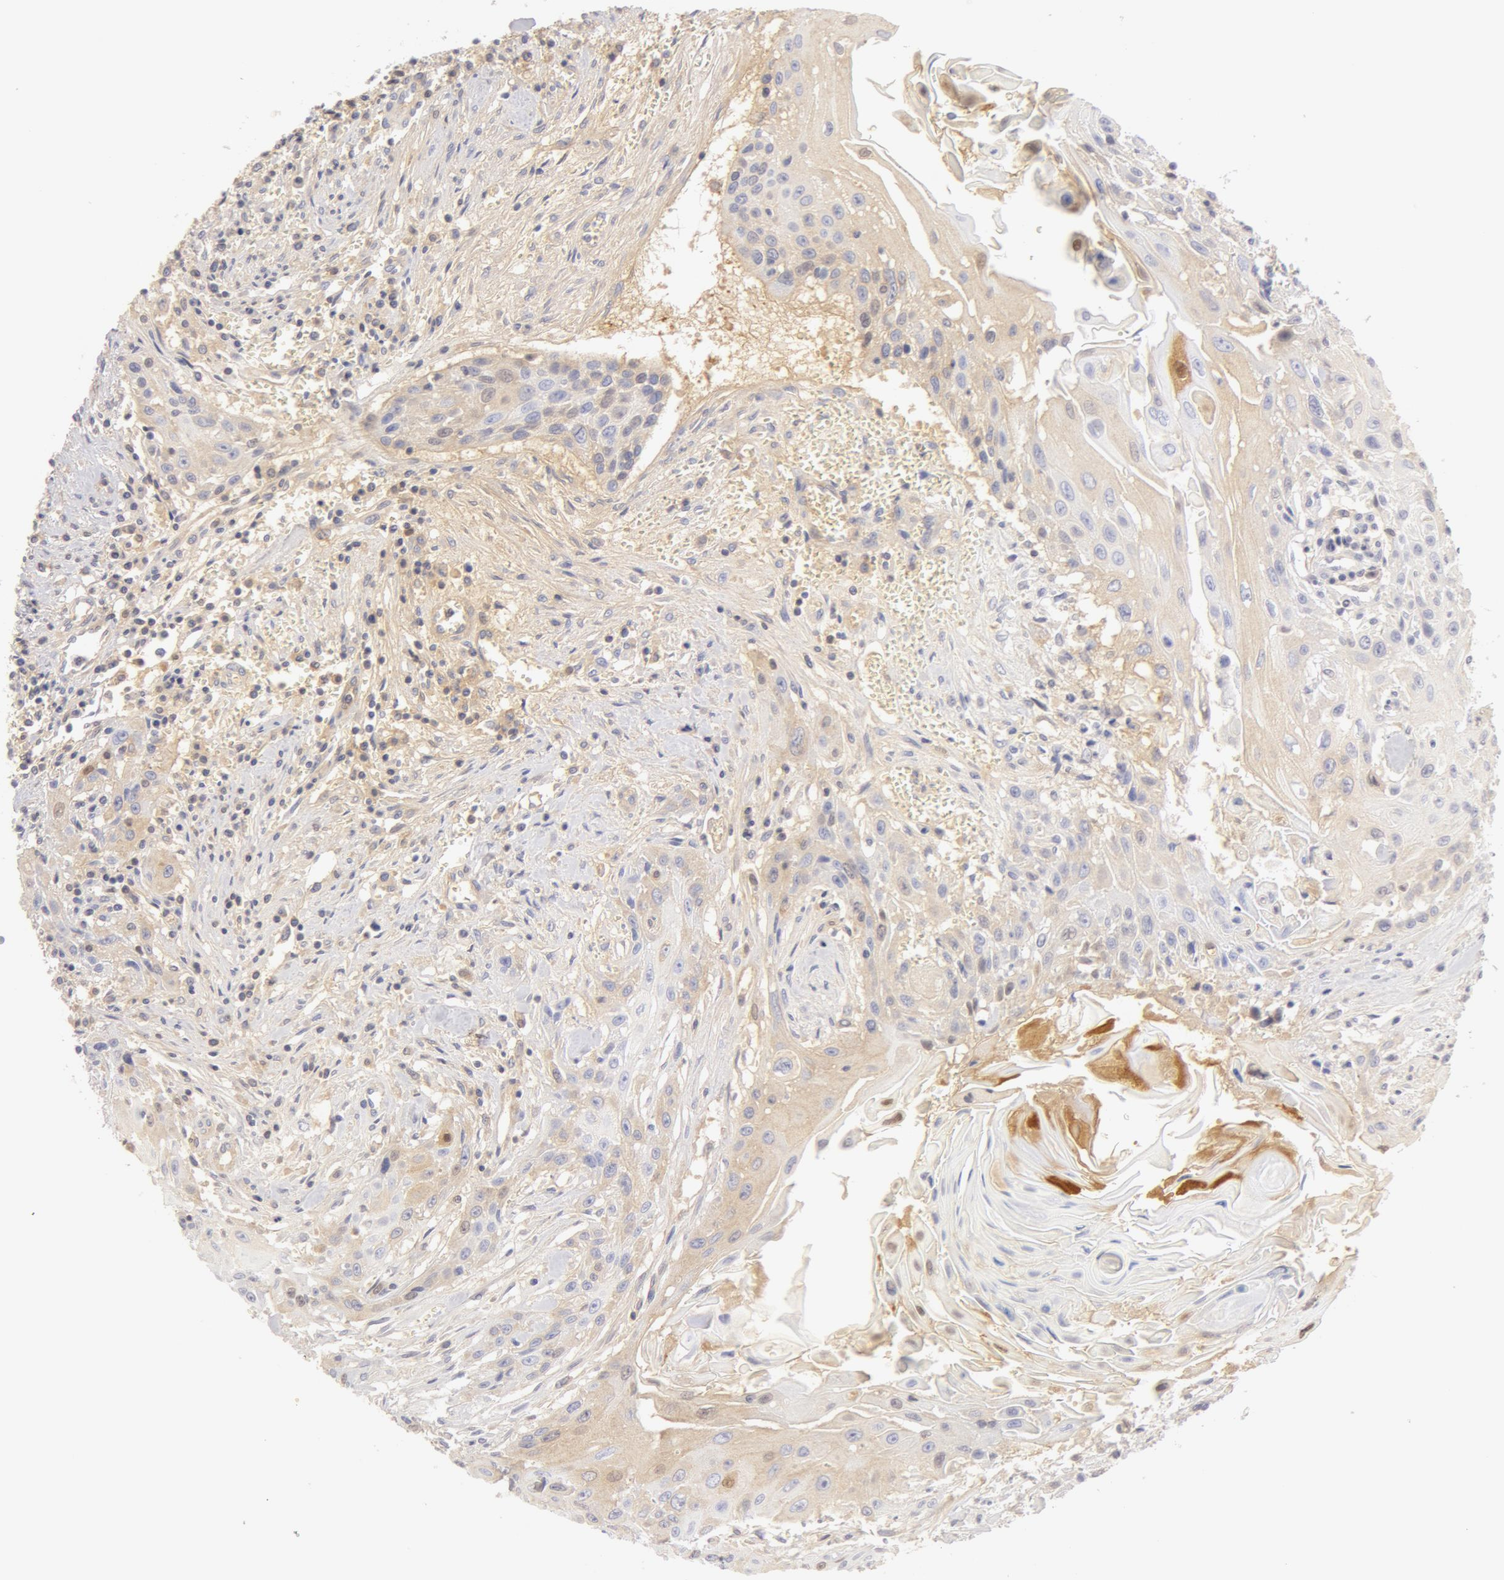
{"staining": {"intensity": "negative", "quantity": "none", "location": "none"}, "tissue": "head and neck cancer", "cell_type": "Tumor cells", "image_type": "cancer", "snomed": [{"axis": "morphology", "description": "Squamous cell carcinoma, NOS"}, {"axis": "morphology", "description": "Squamous cell carcinoma, metastatic, NOS"}, {"axis": "topography", "description": "Lymph node"}, {"axis": "topography", "description": "Salivary gland"}, {"axis": "topography", "description": "Head-Neck"}], "caption": "Immunohistochemical staining of human head and neck metastatic squamous cell carcinoma reveals no significant staining in tumor cells. Nuclei are stained in blue.", "gene": "AHSG", "patient": {"sex": "female", "age": 74}}